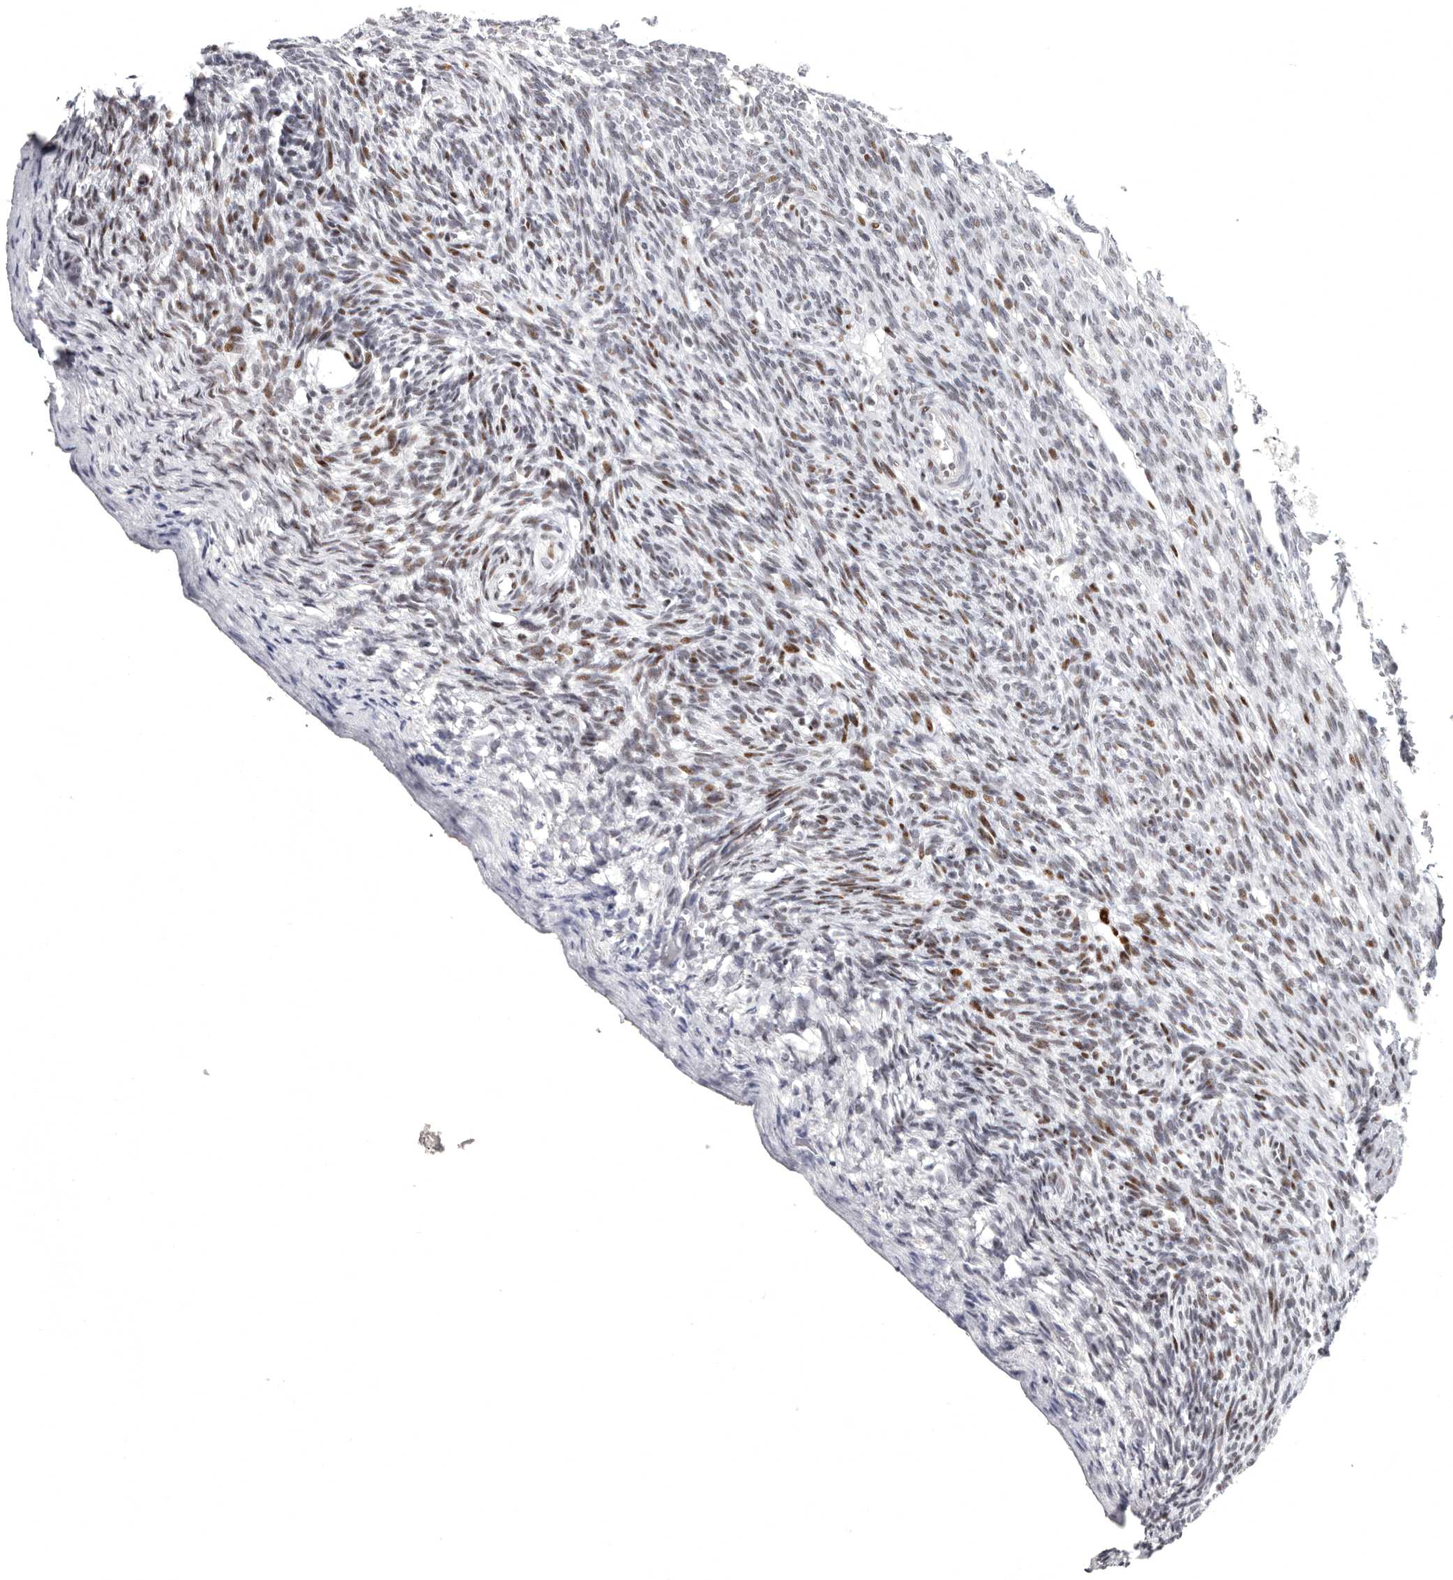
{"staining": {"intensity": "moderate", "quantity": "<25%", "location": "nuclear"}, "tissue": "ovary", "cell_type": "Ovarian stroma cells", "image_type": "normal", "snomed": [{"axis": "morphology", "description": "Normal tissue, NOS"}, {"axis": "topography", "description": "Ovary"}], "caption": "Protein analysis of unremarkable ovary demonstrates moderate nuclear expression in about <25% of ovarian stroma cells. (DAB (3,3'-diaminobenzidine) IHC with brightfield microscopy, high magnification).", "gene": "WRAP73", "patient": {"sex": "female", "age": 34}}